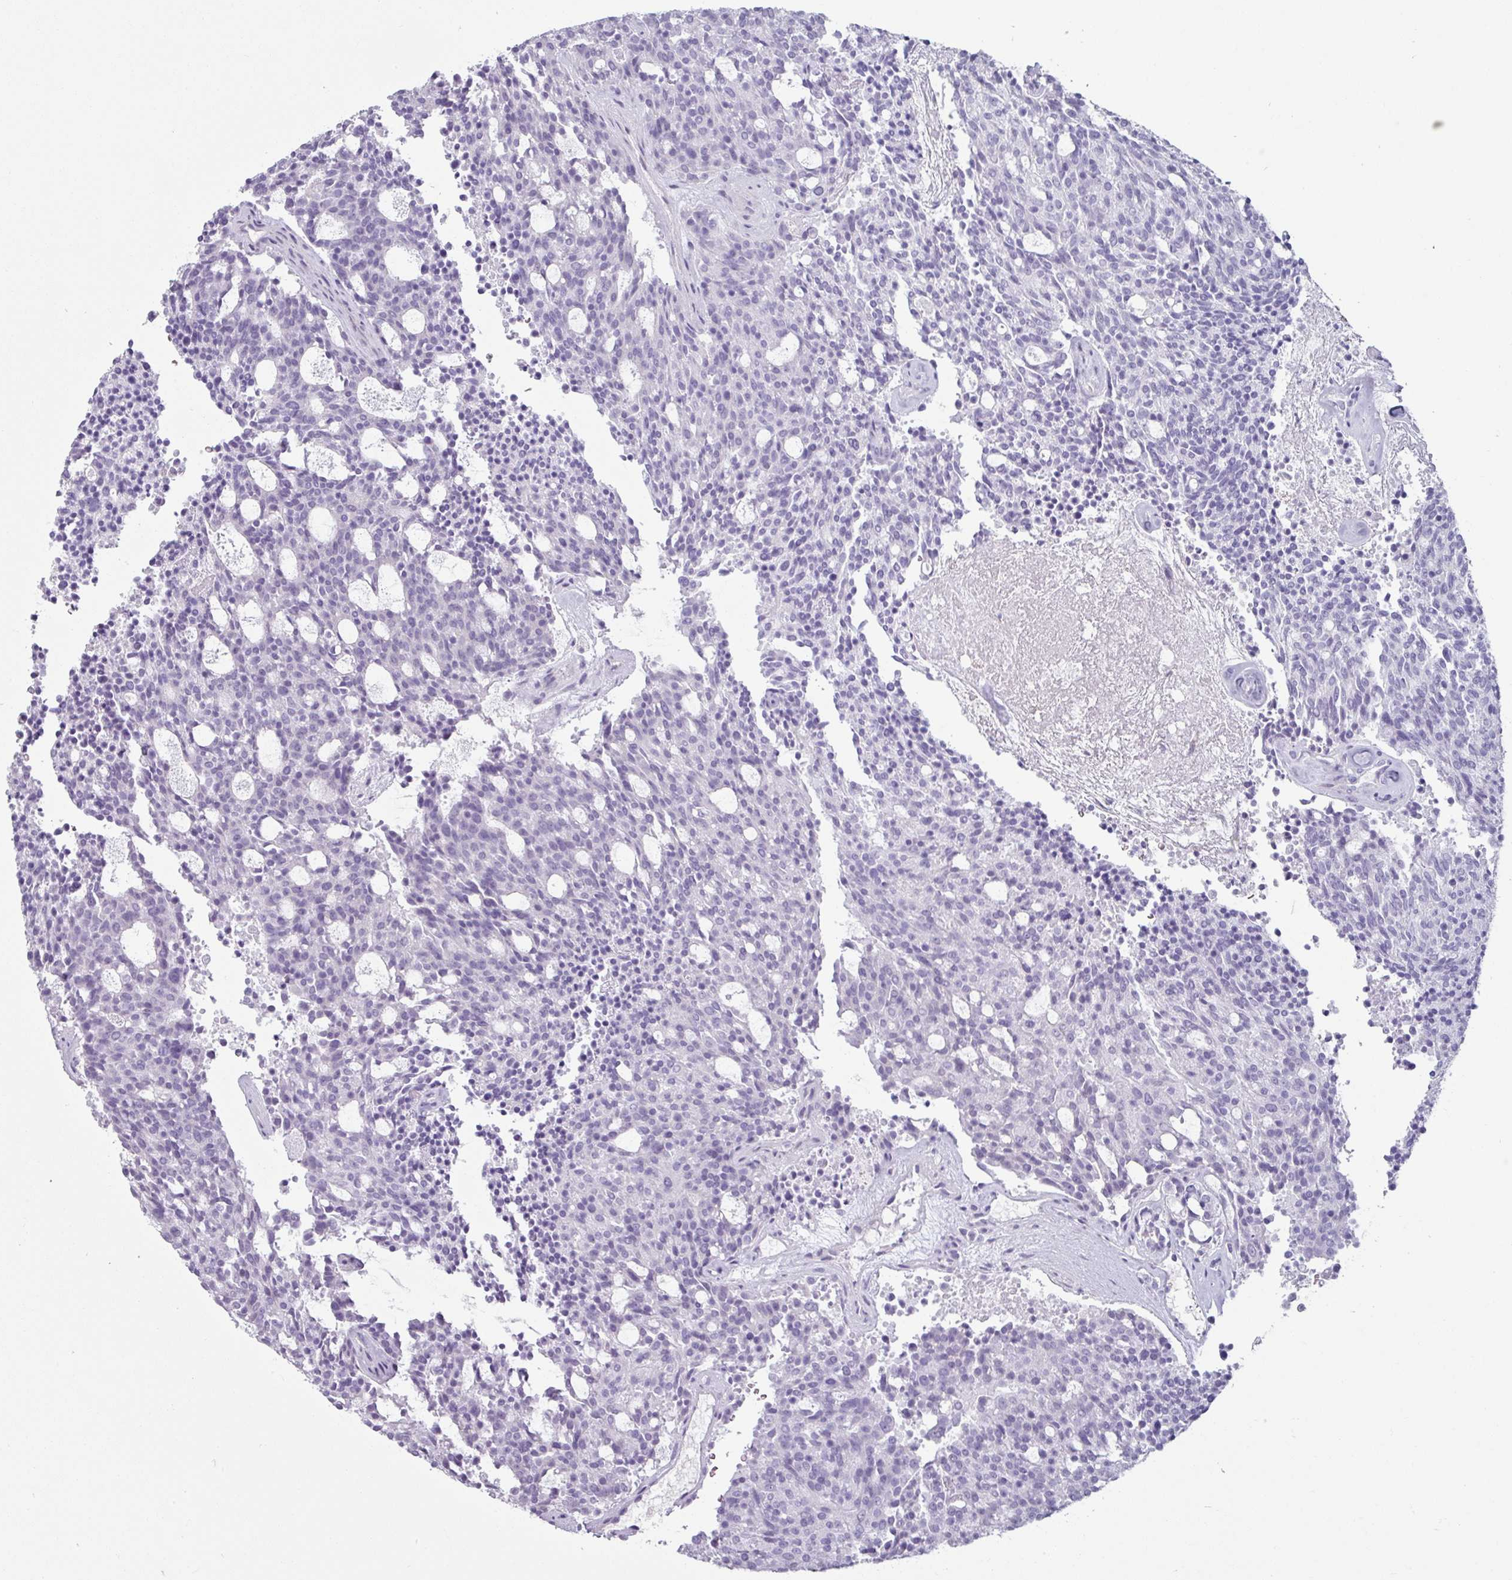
{"staining": {"intensity": "negative", "quantity": "none", "location": "none"}, "tissue": "carcinoid", "cell_type": "Tumor cells", "image_type": "cancer", "snomed": [{"axis": "morphology", "description": "Carcinoid, malignant, NOS"}, {"axis": "topography", "description": "Pancreas"}], "caption": "Malignant carcinoid stained for a protein using immunohistochemistry demonstrates no positivity tumor cells.", "gene": "CLCA1", "patient": {"sex": "female", "age": 54}}